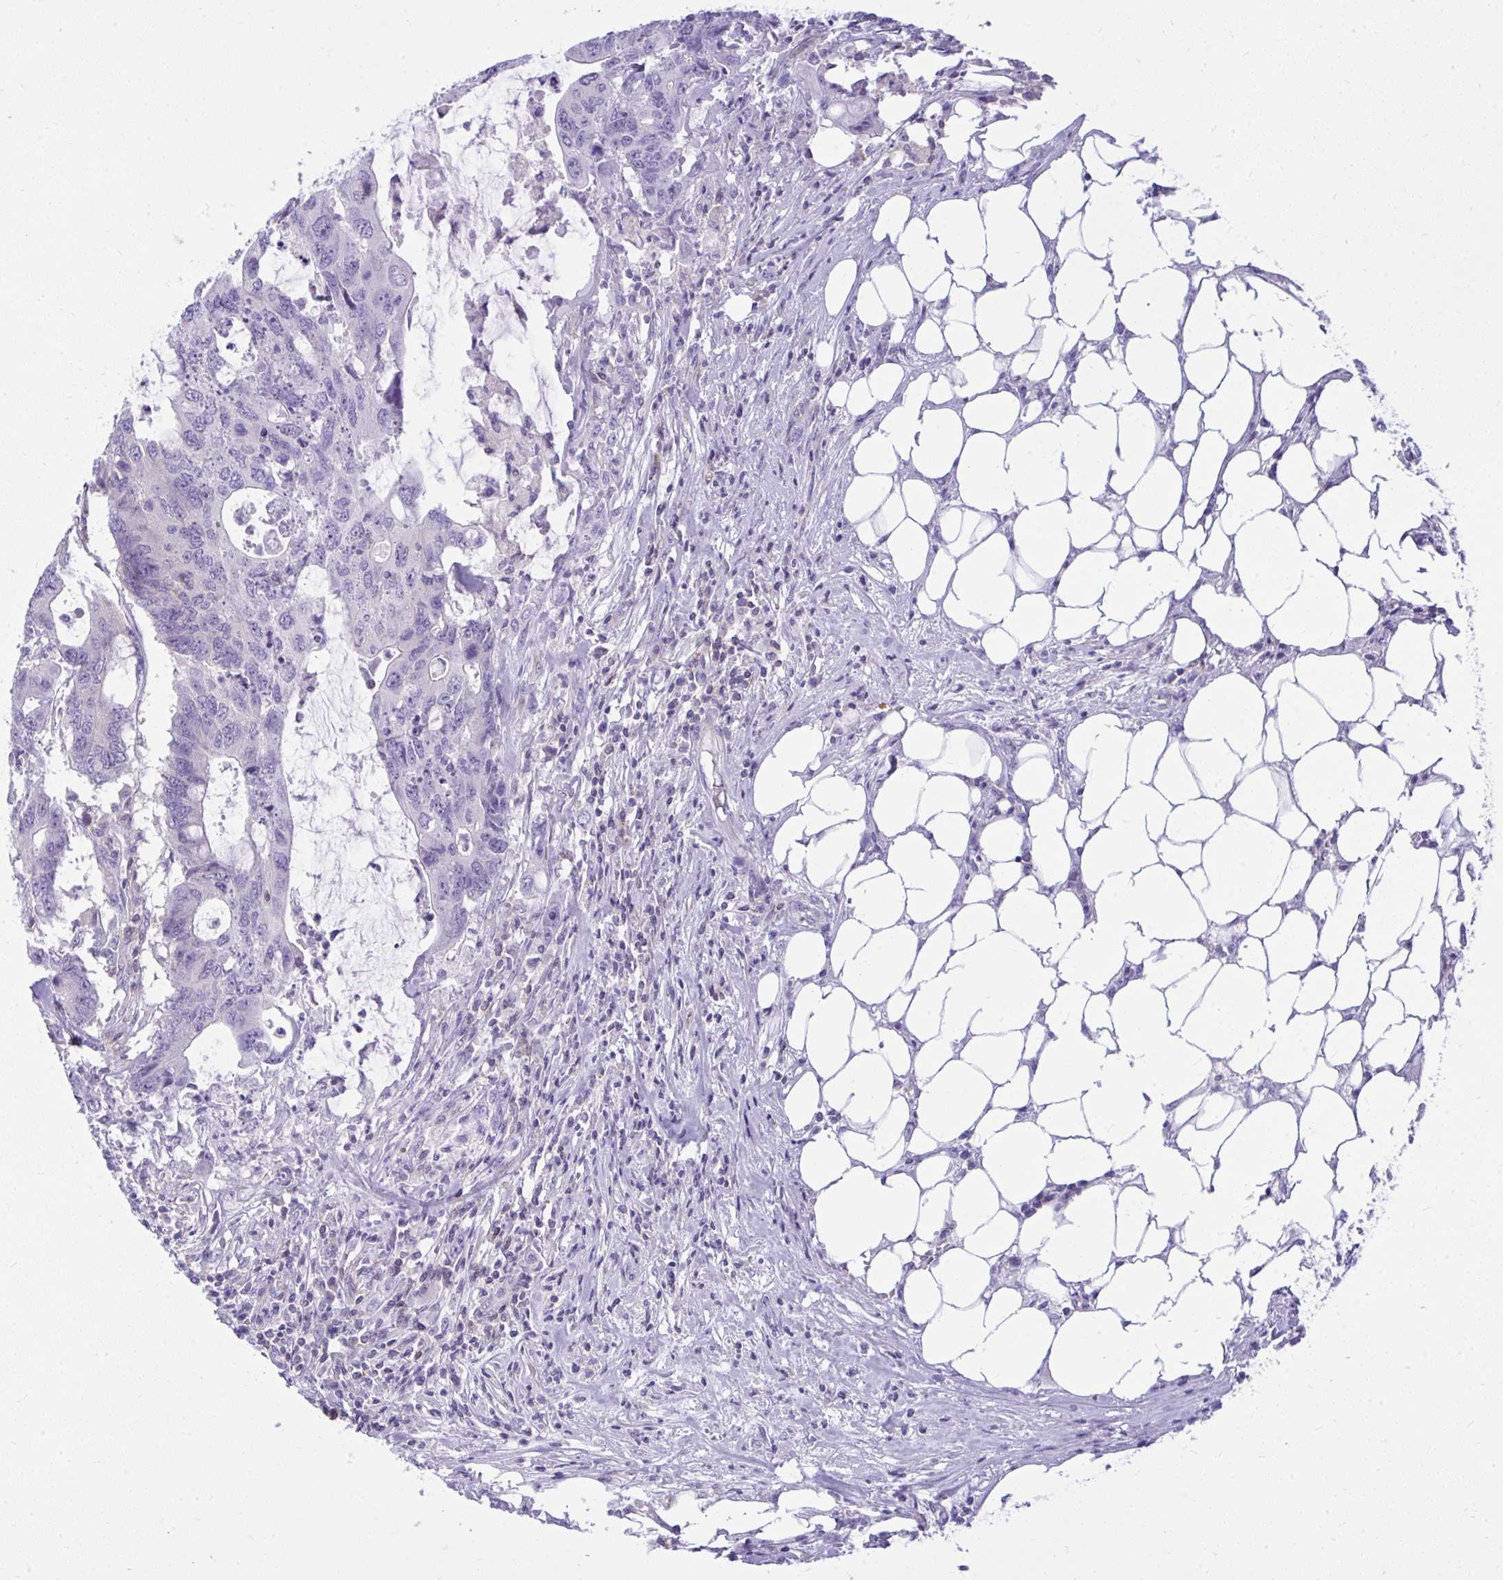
{"staining": {"intensity": "negative", "quantity": "none", "location": "none"}, "tissue": "colorectal cancer", "cell_type": "Tumor cells", "image_type": "cancer", "snomed": [{"axis": "morphology", "description": "Adenocarcinoma, NOS"}, {"axis": "topography", "description": "Colon"}], "caption": "Micrograph shows no significant protein staining in tumor cells of colorectal cancer.", "gene": "GPRIN3", "patient": {"sex": "male", "age": 71}}